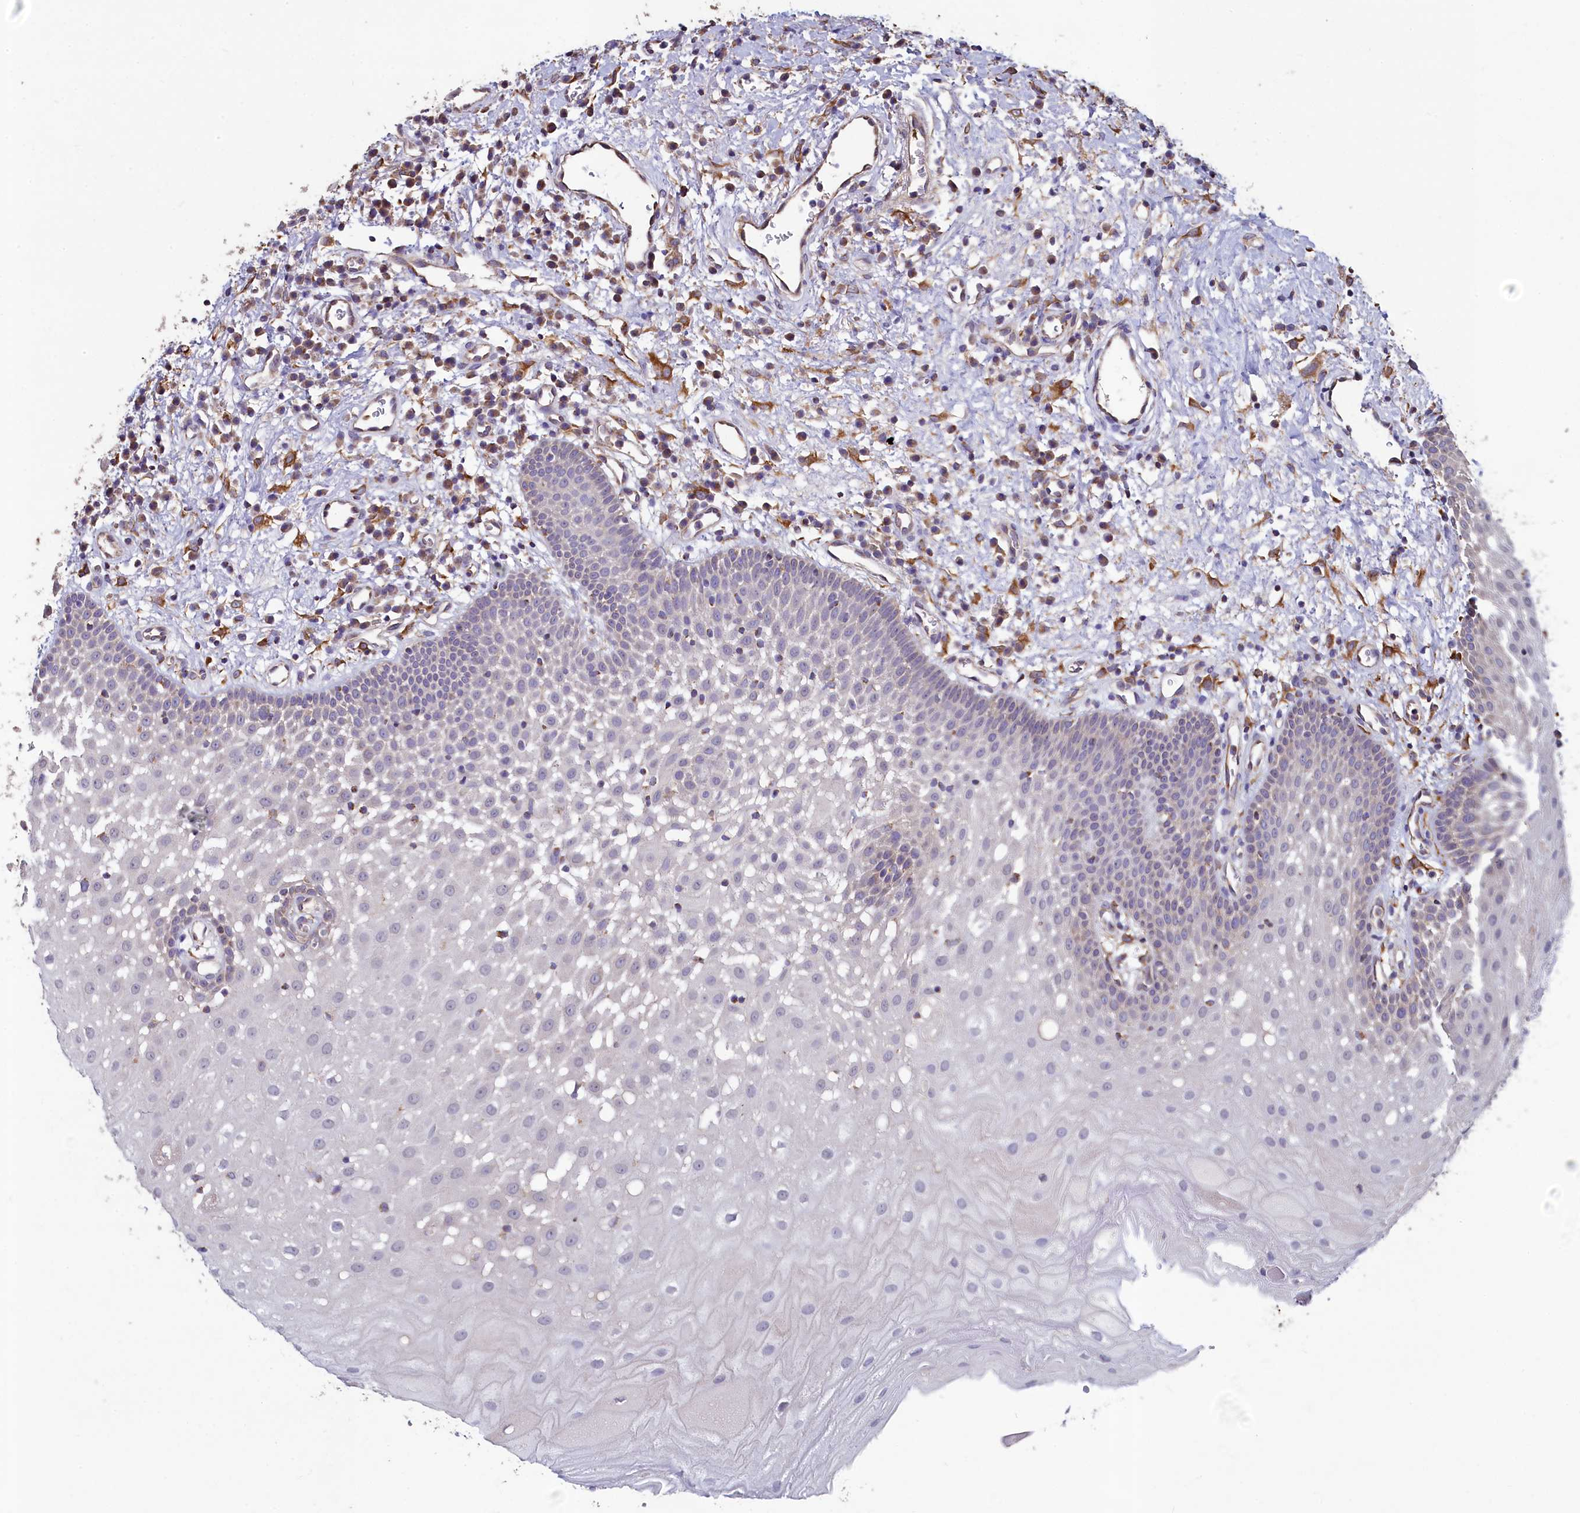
{"staining": {"intensity": "weak", "quantity": "<25%", "location": "cytoplasmic/membranous"}, "tissue": "oral mucosa", "cell_type": "Squamous epithelial cells", "image_type": "normal", "snomed": [{"axis": "morphology", "description": "Normal tissue, NOS"}, {"axis": "topography", "description": "Oral tissue"}], "caption": "Immunohistochemical staining of normal oral mucosa reveals no significant positivity in squamous epithelial cells.", "gene": "SPATA2L", "patient": {"sex": "male", "age": 74}}